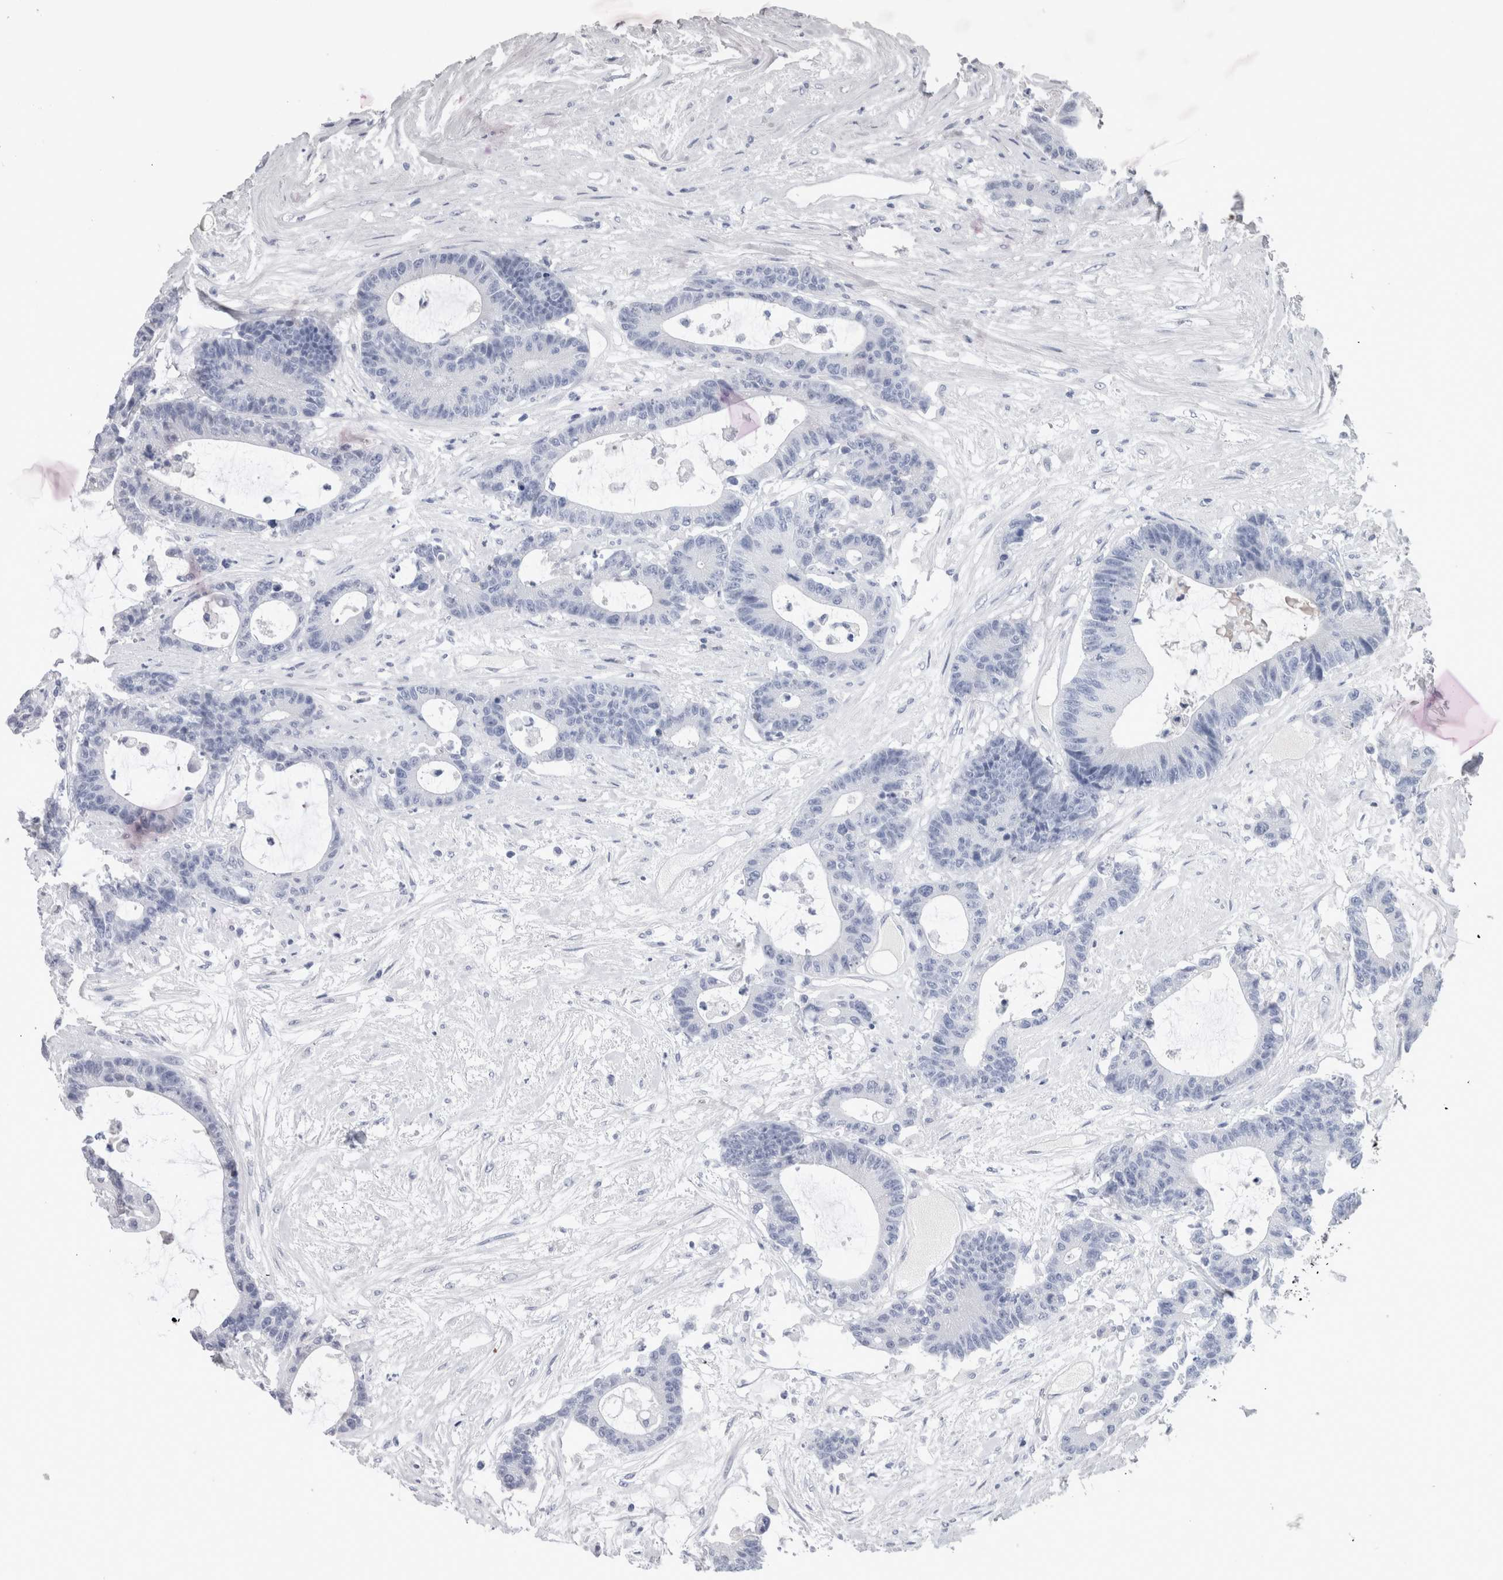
{"staining": {"intensity": "negative", "quantity": "none", "location": "none"}, "tissue": "colorectal cancer", "cell_type": "Tumor cells", "image_type": "cancer", "snomed": [{"axis": "morphology", "description": "Adenocarcinoma, NOS"}, {"axis": "topography", "description": "Colon"}], "caption": "There is no significant staining in tumor cells of adenocarcinoma (colorectal).", "gene": "CA8", "patient": {"sex": "female", "age": 84}}